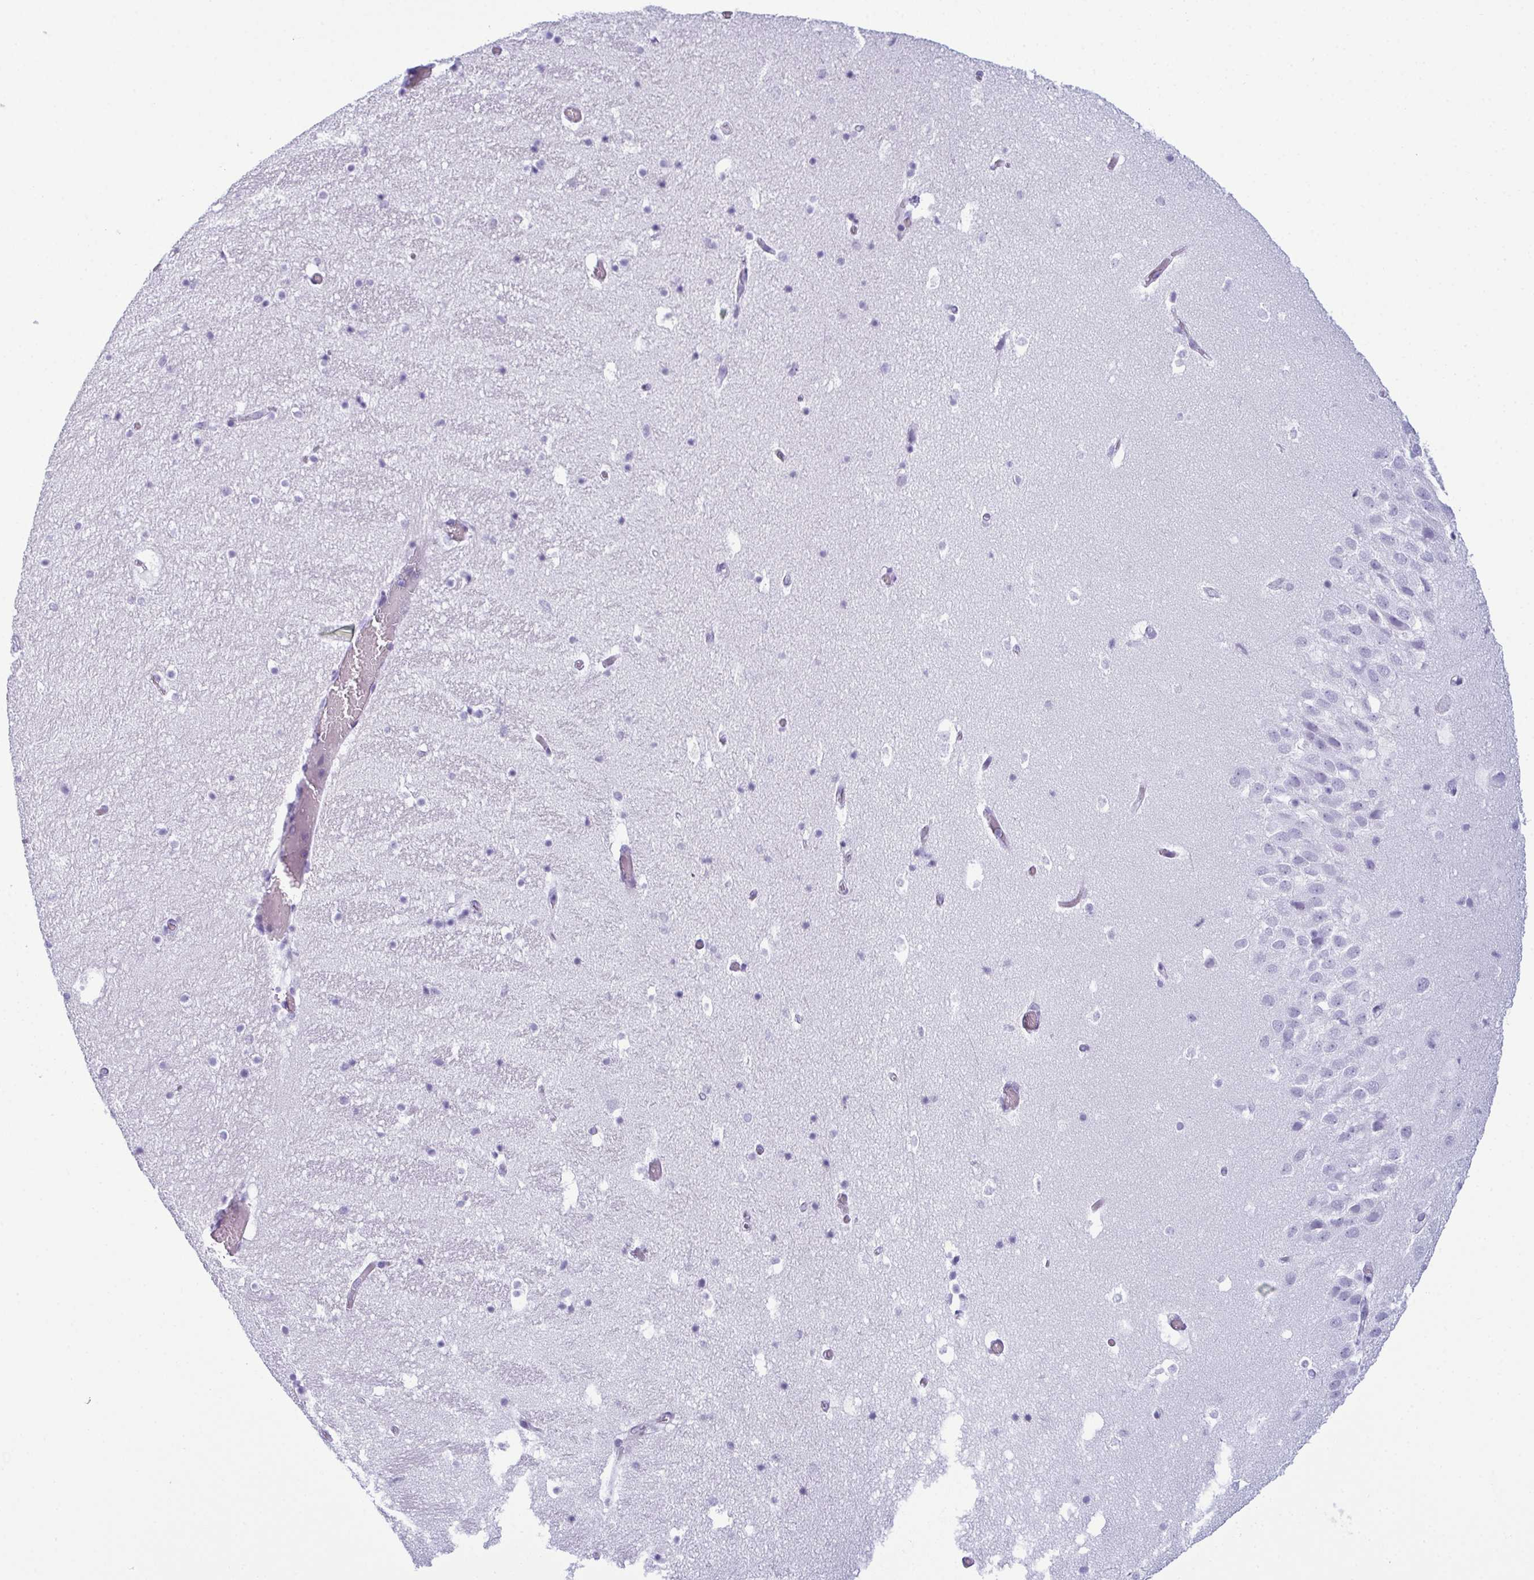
{"staining": {"intensity": "negative", "quantity": "none", "location": "none"}, "tissue": "hippocampus", "cell_type": "Glial cells", "image_type": "normal", "snomed": [{"axis": "morphology", "description": "Normal tissue, NOS"}, {"axis": "topography", "description": "Hippocampus"}], "caption": "A high-resolution image shows immunohistochemistry (IHC) staining of benign hippocampus, which shows no significant staining in glial cells.", "gene": "CDA", "patient": {"sex": "male", "age": 26}}